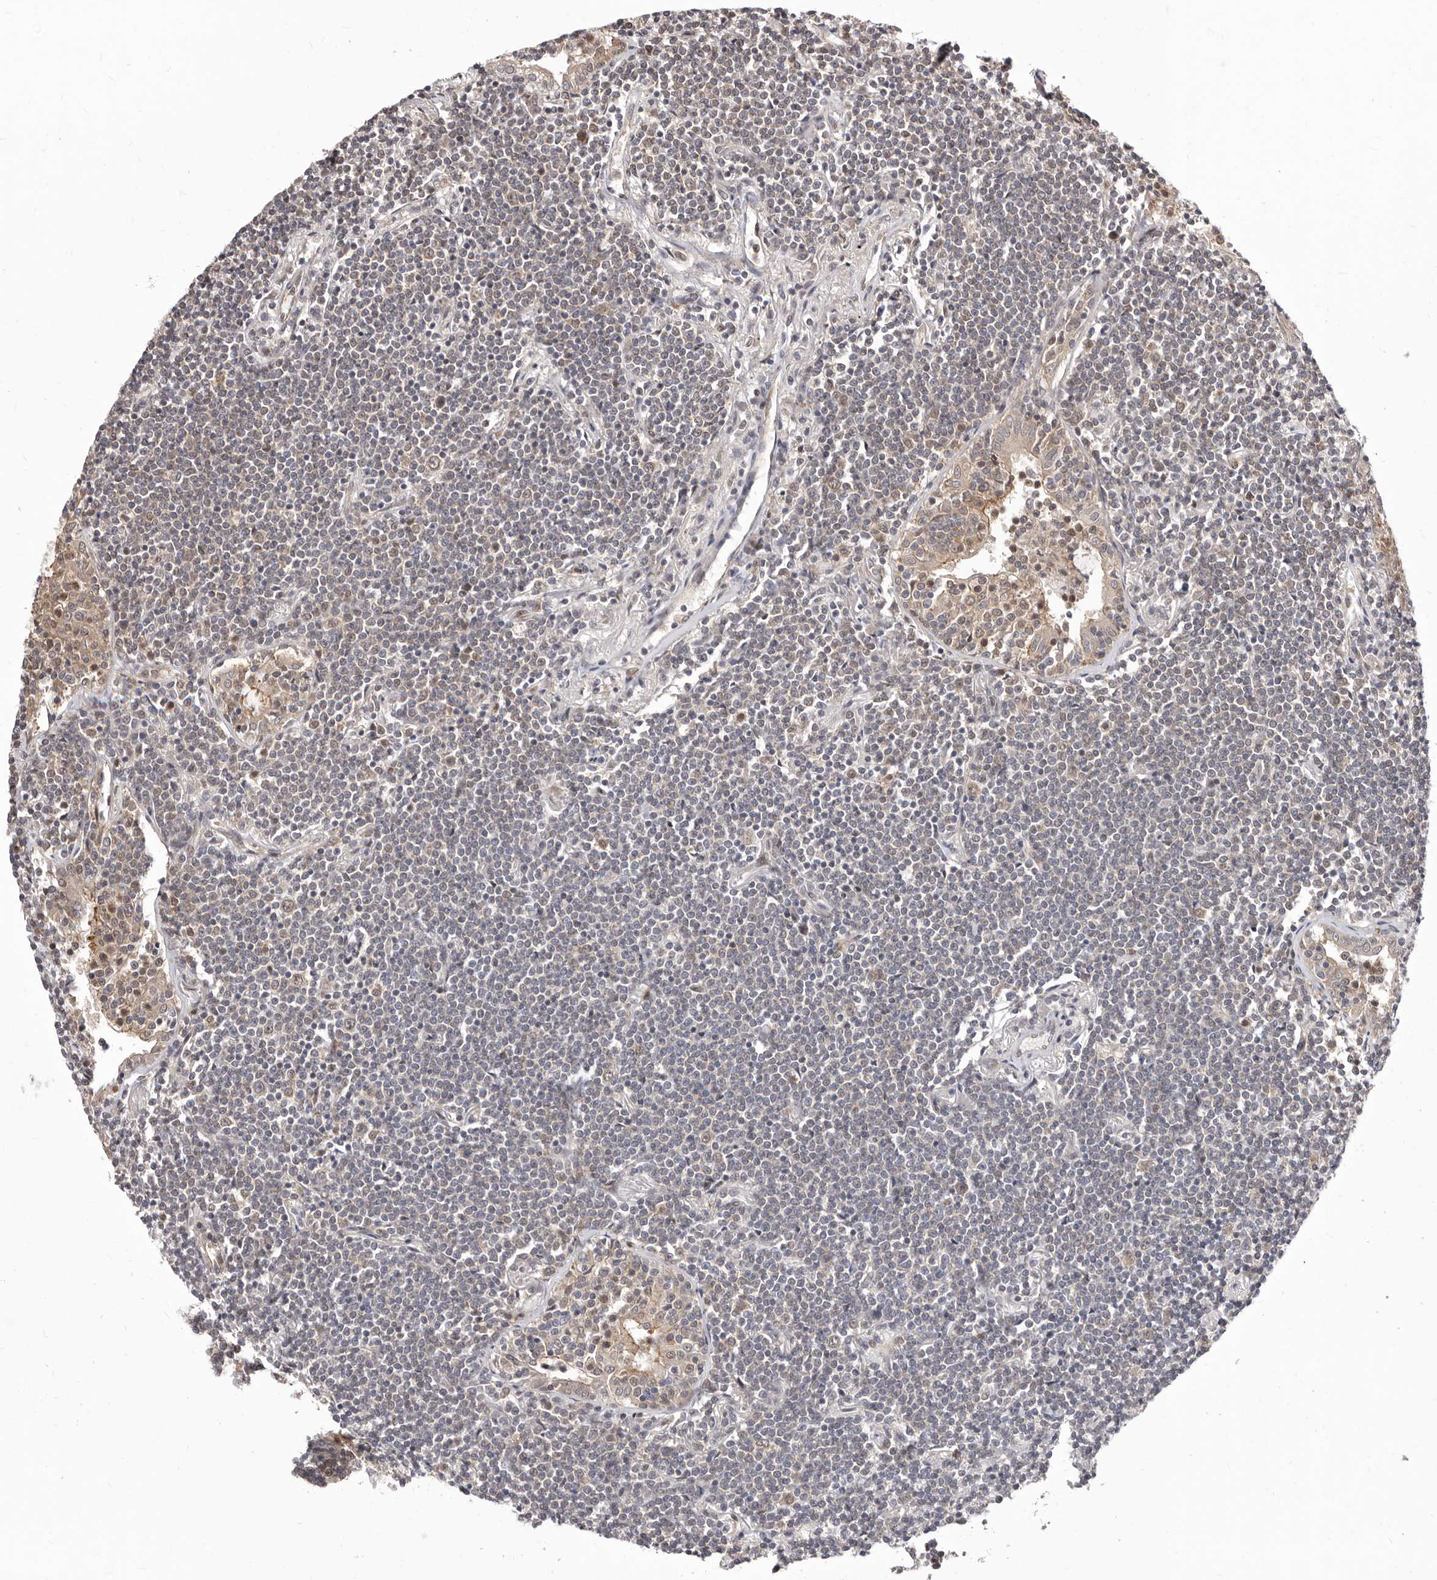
{"staining": {"intensity": "negative", "quantity": "none", "location": "none"}, "tissue": "lymphoma", "cell_type": "Tumor cells", "image_type": "cancer", "snomed": [{"axis": "morphology", "description": "Malignant lymphoma, non-Hodgkin's type, Low grade"}, {"axis": "topography", "description": "Lung"}], "caption": "Human low-grade malignant lymphoma, non-Hodgkin's type stained for a protein using IHC exhibits no expression in tumor cells.", "gene": "GLRX3", "patient": {"sex": "female", "age": 71}}